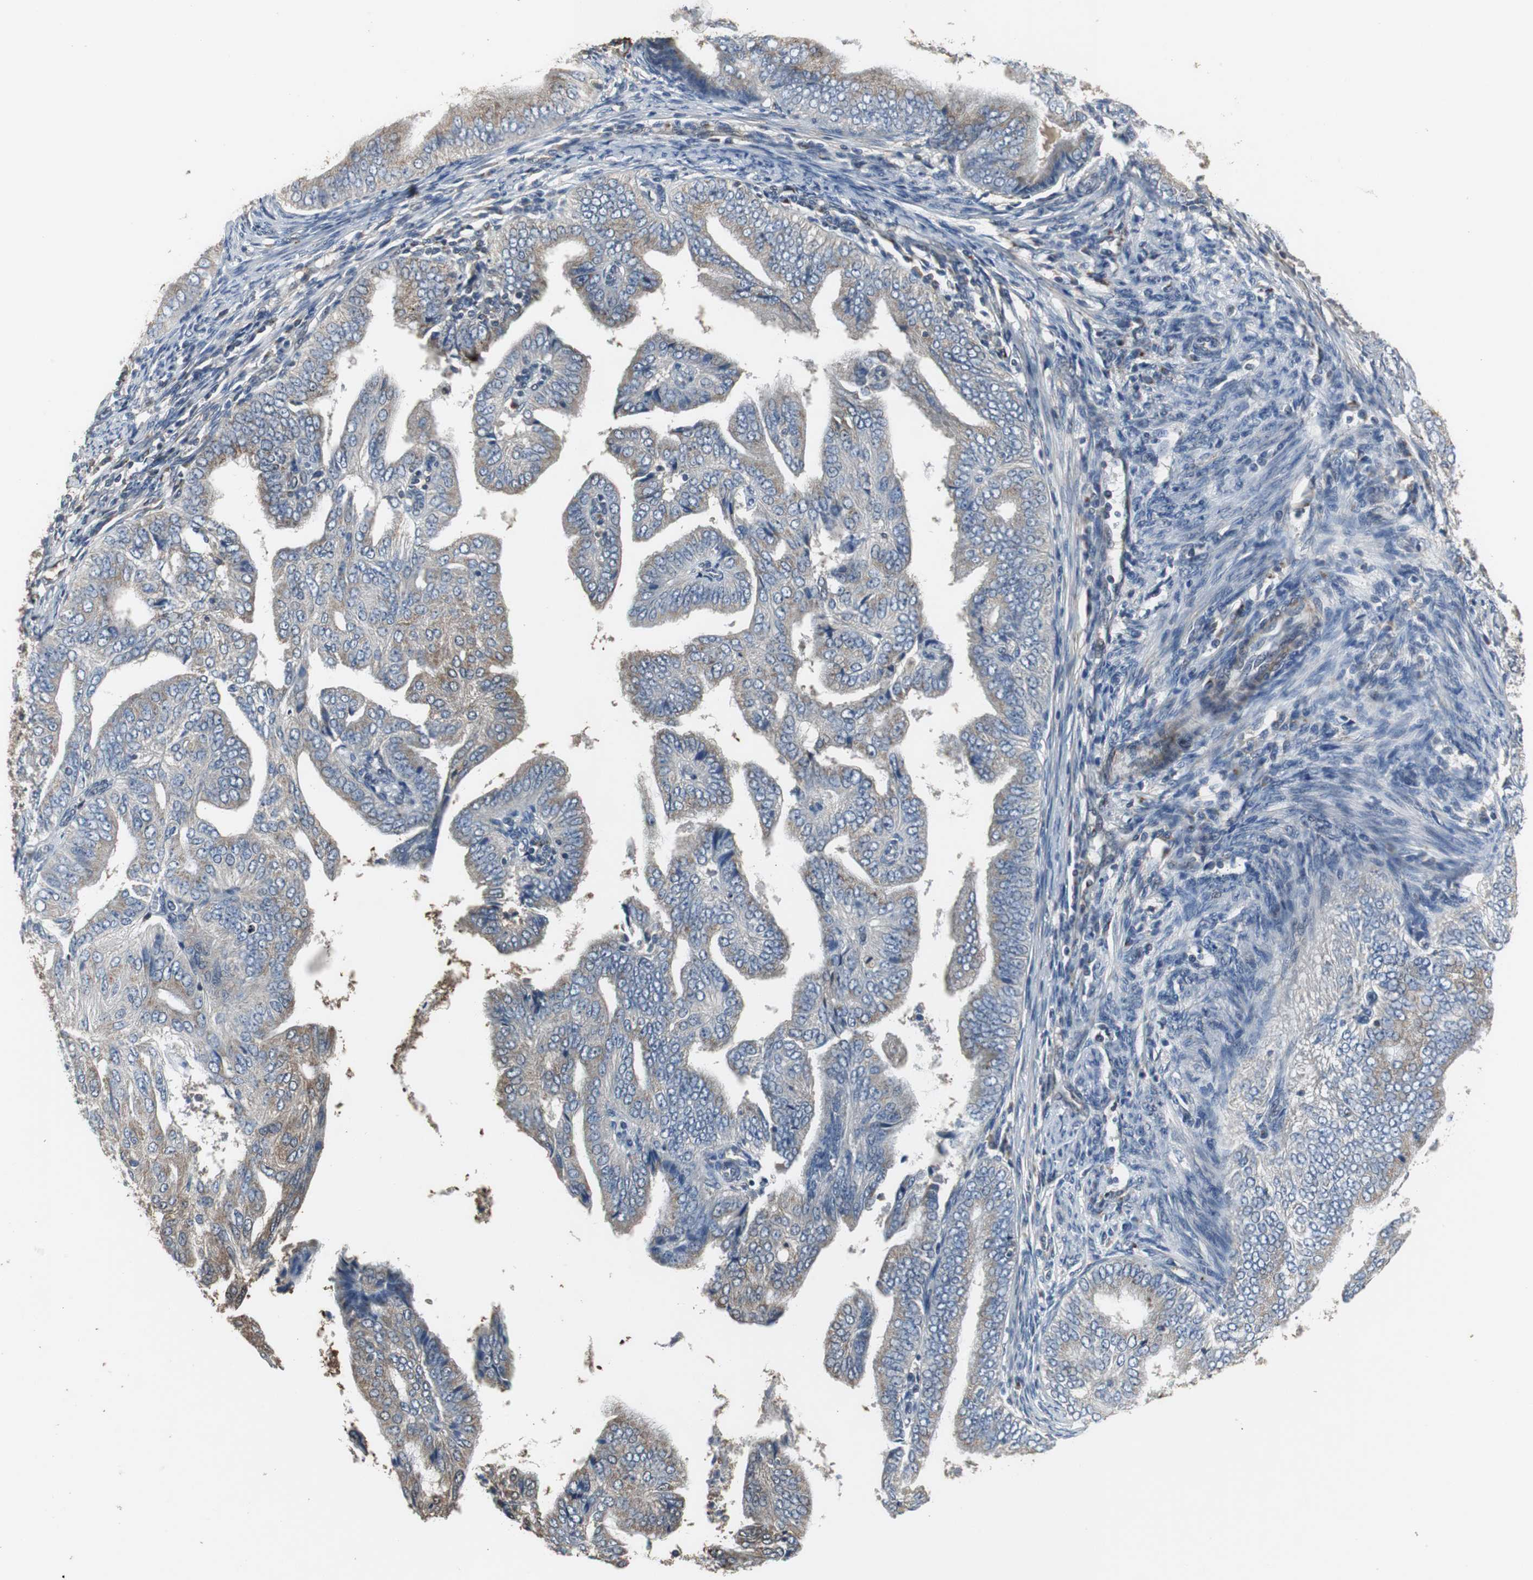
{"staining": {"intensity": "moderate", "quantity": "25%-75%", "location": "cytoplasmic/membranous"}, "tissue": "endometrial cancer", "cell_type": "Tumor cells", "image_type": "cancer", "snomed": [{"axis": "morphology", "description": "Adenocarcinoma, NOS"}, {"axis": "topography", "description": "Endometrium"}], "caption": "The photomicrograph demonstrates immunohistochemical staining of adenocarcinoma (endometrial). There is moderate cytoplasmic/membranous staining is seen in approximately 25%-75% of tumor cells.", "gene": "JTB", "patient": {"sex": "female", "age": 58}}